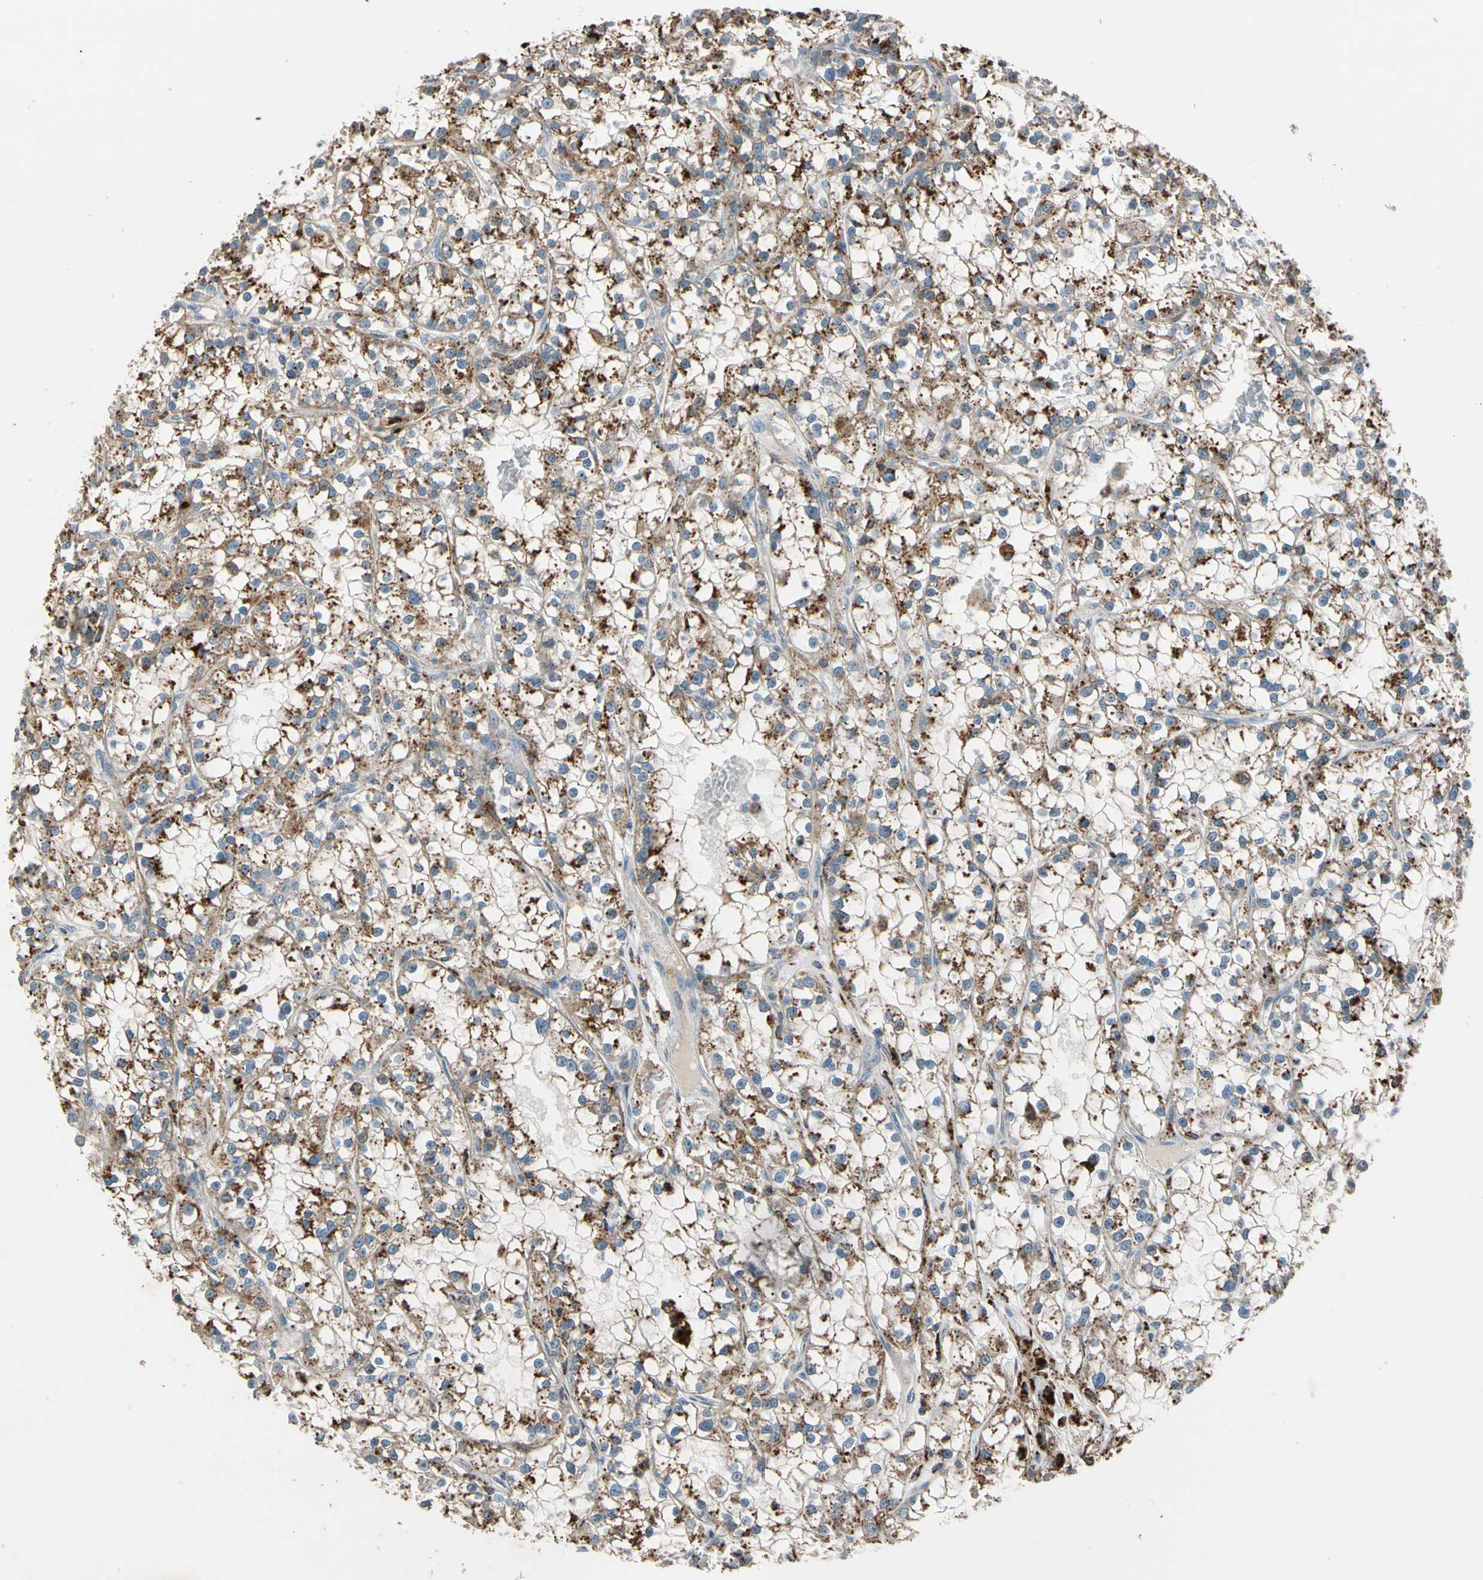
{"staining": {"intensity": "moderate", "quantity": ">75%", "location": "cytoplasmic/membranous"}, "tissue": "renal cancer", "cell_type": "Tumor cells", "image_type": "cancer", "snomed": [{"axis": "morphology", "description": "Adenocarcinoma, NOS"}, {"axis": "topography", "description": "Kidney"}], "caption": "Immunohistochemical staining of human renal cancer reveals medium levels of moderate cytoplasmic/membranous staining in about >75% of tumor cells.", "gene": "GM2A", "patient": {"sex": "female", "age": 52}}